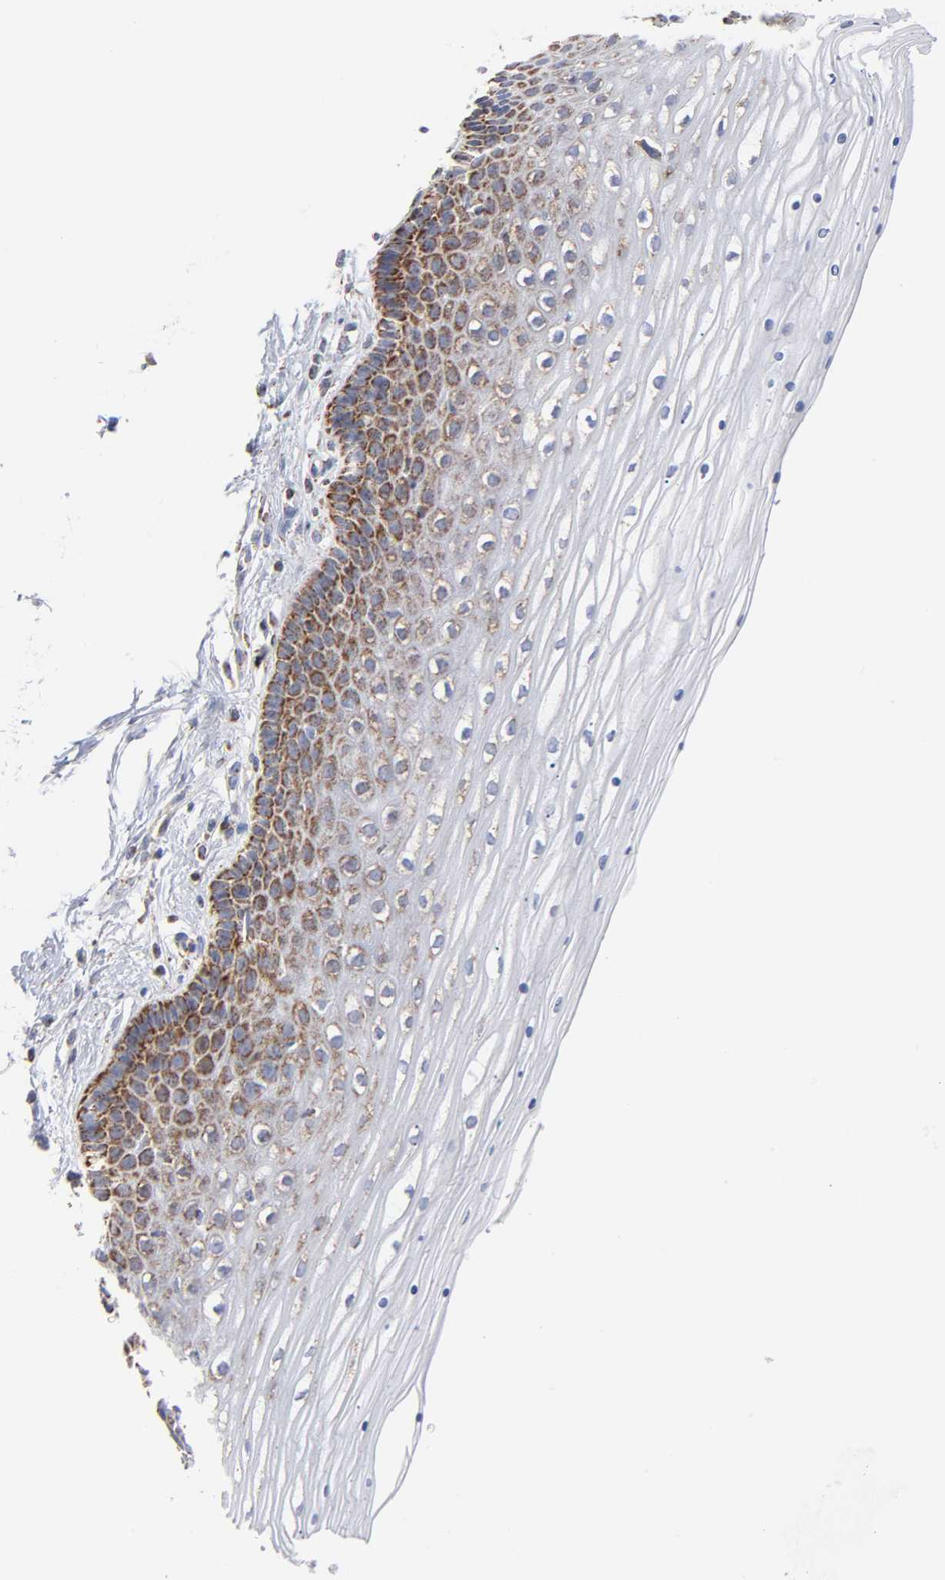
{"staining": {"intensity": "moderate", "quantity": ">75%", "location": "cytoplasmic/membranous"}, "tissue": "cervix", "cell_type": "Glandular cells", "image_type": "normal", "snomed": [{"axis": "morphology", "description": "Normal tissue, NOS"}, {"axis": "topography", "description": "Cervix"}], "caption": "Protein expression analysis of normal cervix displays moderate cytoplasmic/membranous expression in approximately >75% of glandular cells. (IHC, brightfield microscopy, high magnification).", "gene": "DIABLO", "patient": {"sex": "female", "age": 39}}